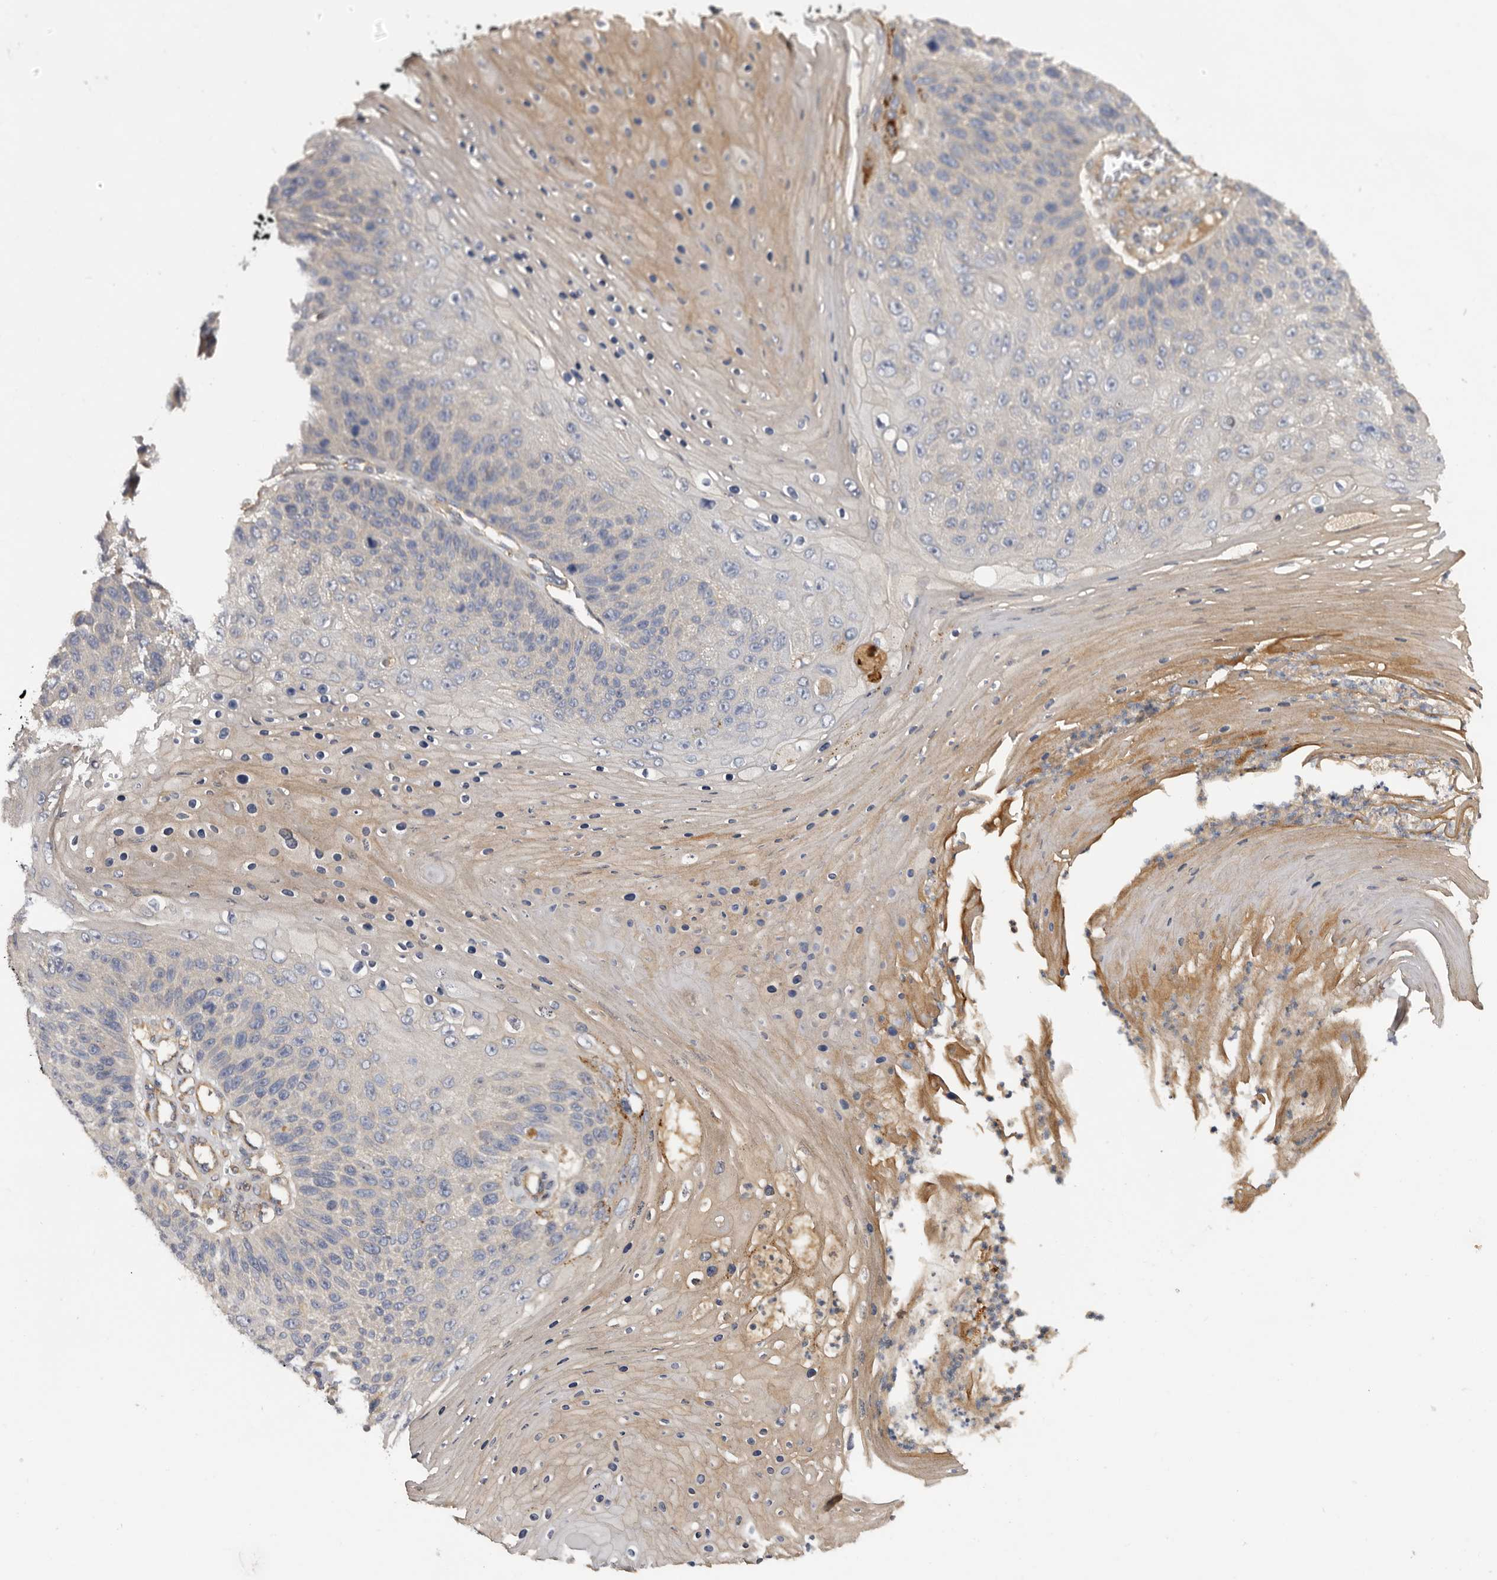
{"staining": {"intensity": "weak", "quantity": "25%-75%", "location": "cytoplasmic/membranous"}, "tissue": "skin cancer", "cell_type": "Tumor cells", "image_type": "cancer", "snomed": [{"axis": "morphology", "description": "Squamous cell carcinoma, NOS"}, {"axis": "topography", "description": "Skin"}], "caption": "A low amount of weak cytoplasmic/membranous positivity is appreciated in approximately 25%-75% of tumor cells in skin squamous cell carcinoma tissue. The staining was performed using DAB, with brown indicating positive protein expression. Nuclei are stained blue with hematoxylin.", "gene": "INKA2", "patient": {"sex": "female", "age": 88}}